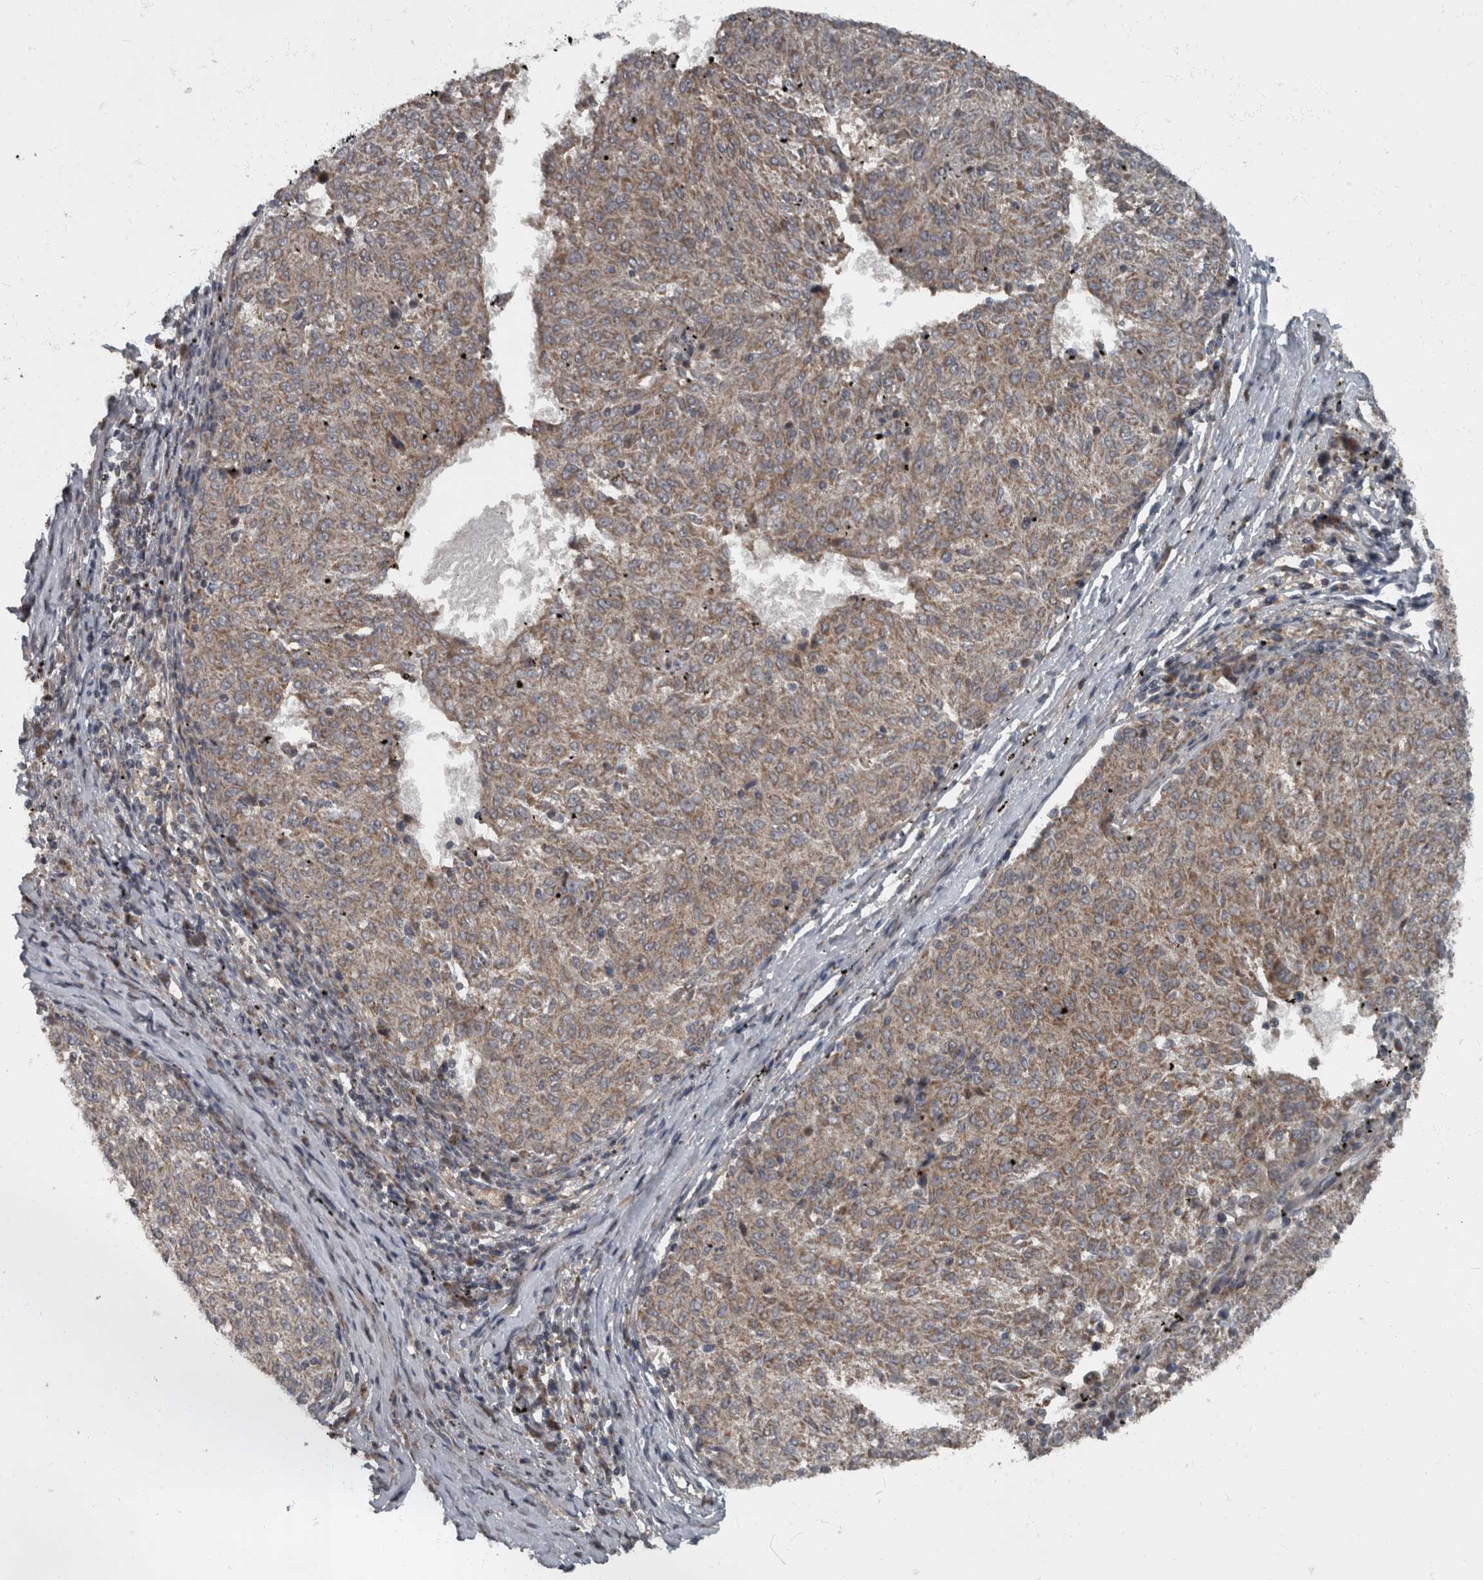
{"staining": {"intensity": "moderate", "quantity": ">75%", "location": "cytoplasmic/membranous"}, "tissue": "melanoma", "cell_type": "Tumor cells", "image_type": "cancer", "snomed": [{"axis": "morphology", "description": "Malignant melanoma, NOS"}, {"axis": "topography", "description": "Skin"}], "caption": "This is an image of immunohistochemistry (IHC) staining of melanoma, which shows moderate positivity in the cytoplasmic/membranous of tumor cells.", "gene": "RABGGTB", "patient": {"sex": "female", "age": 72}}